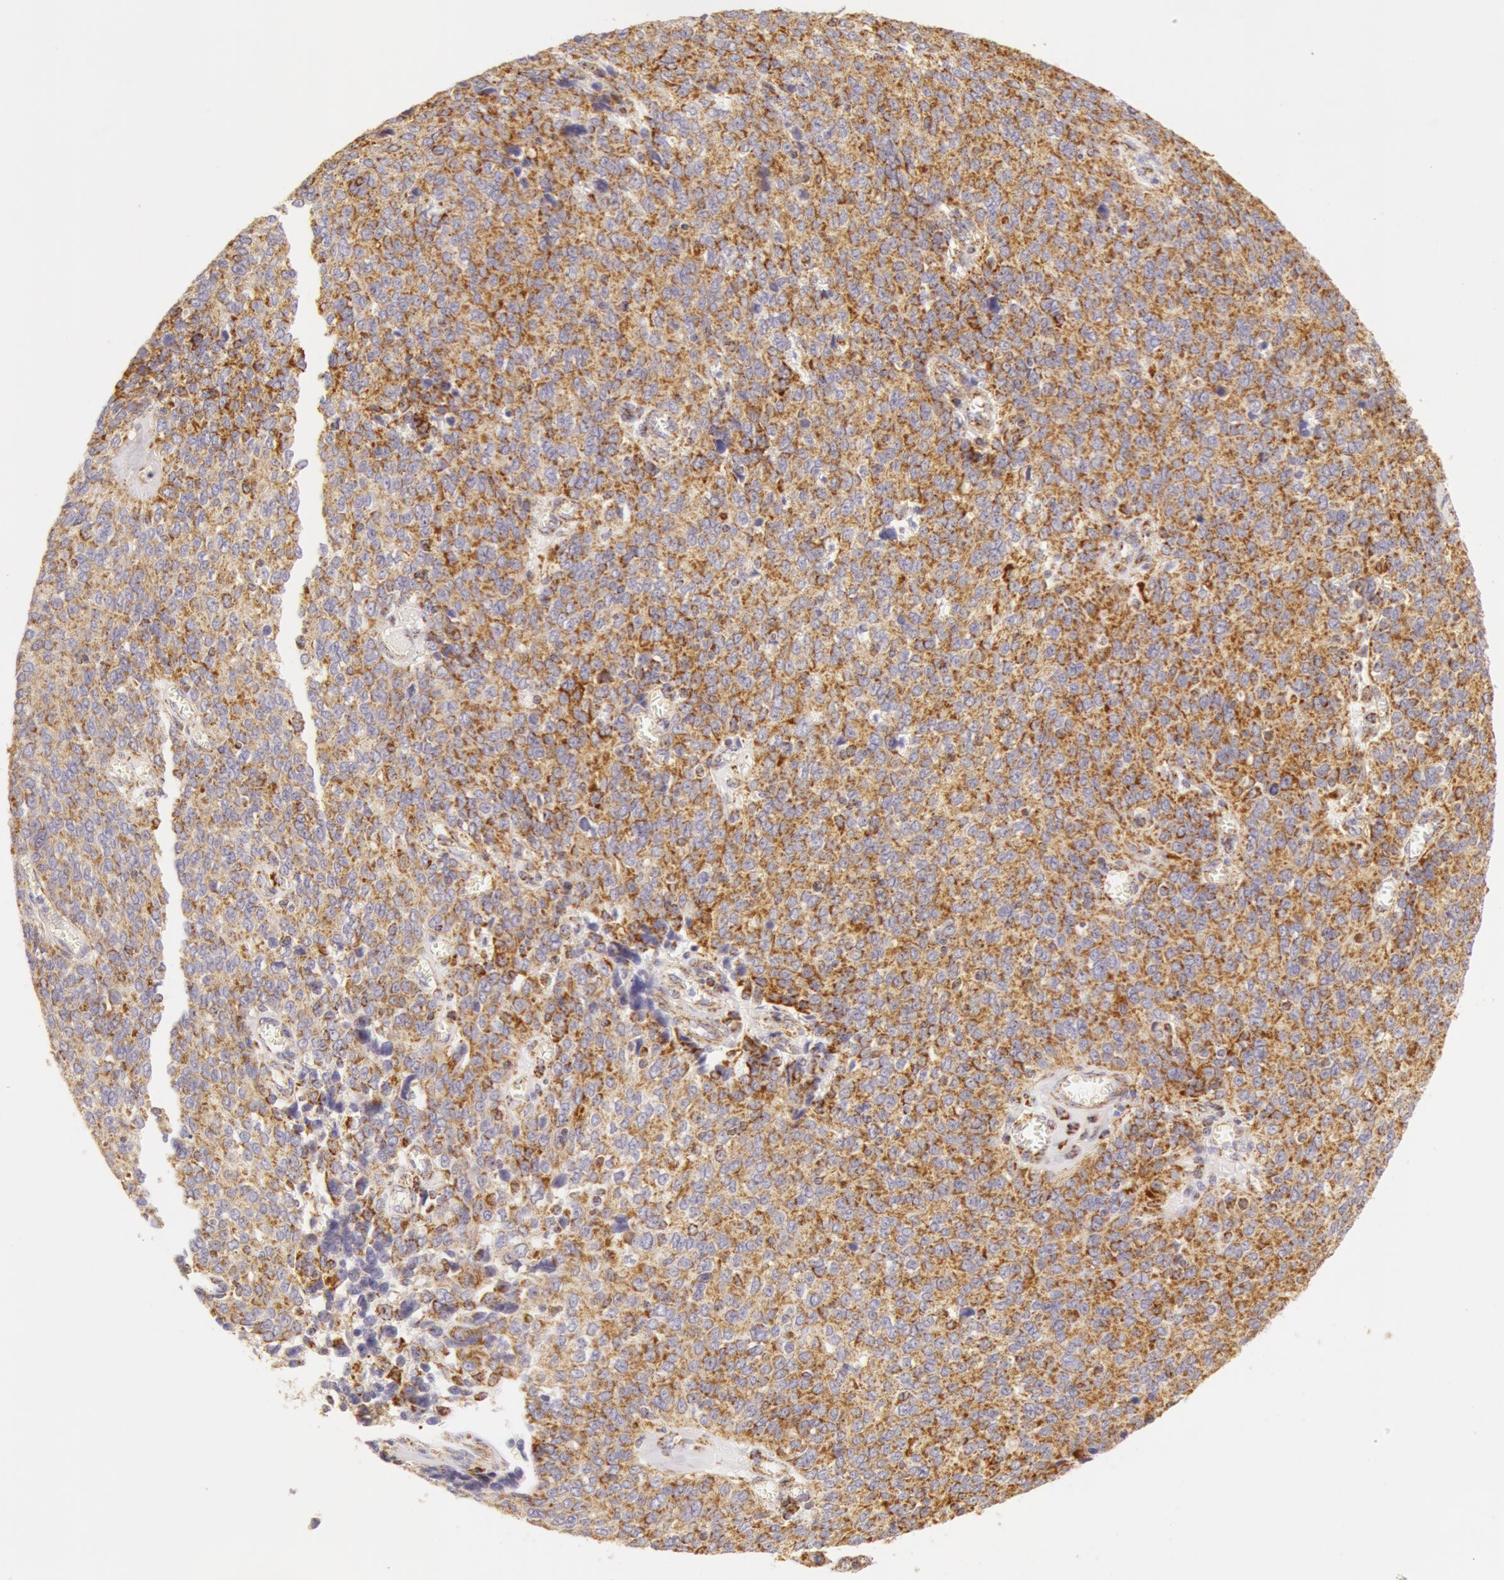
{"staining": {"intensity": "moderate", "quantity": ">75%", "location": "cytoplasmic/membranous"}, "tissue": "ovarian cancer", "cell_type": "Tumor cells", "image_type": "cancer", "snomed": [{"axis": "morphology", "description": "Carcinoma, endometroid"}, {"axis": "topography", "description": "Ovary"}], "caption": "Immunohistochemical staining of endometroid carcinoma (ovarian) demonstrates moderate cytoplasmic/membranous protein positivity in about >75% of tumor cells.", "gene": "ATP5F1B", "patient": {"sex": "female", "age": 75}}